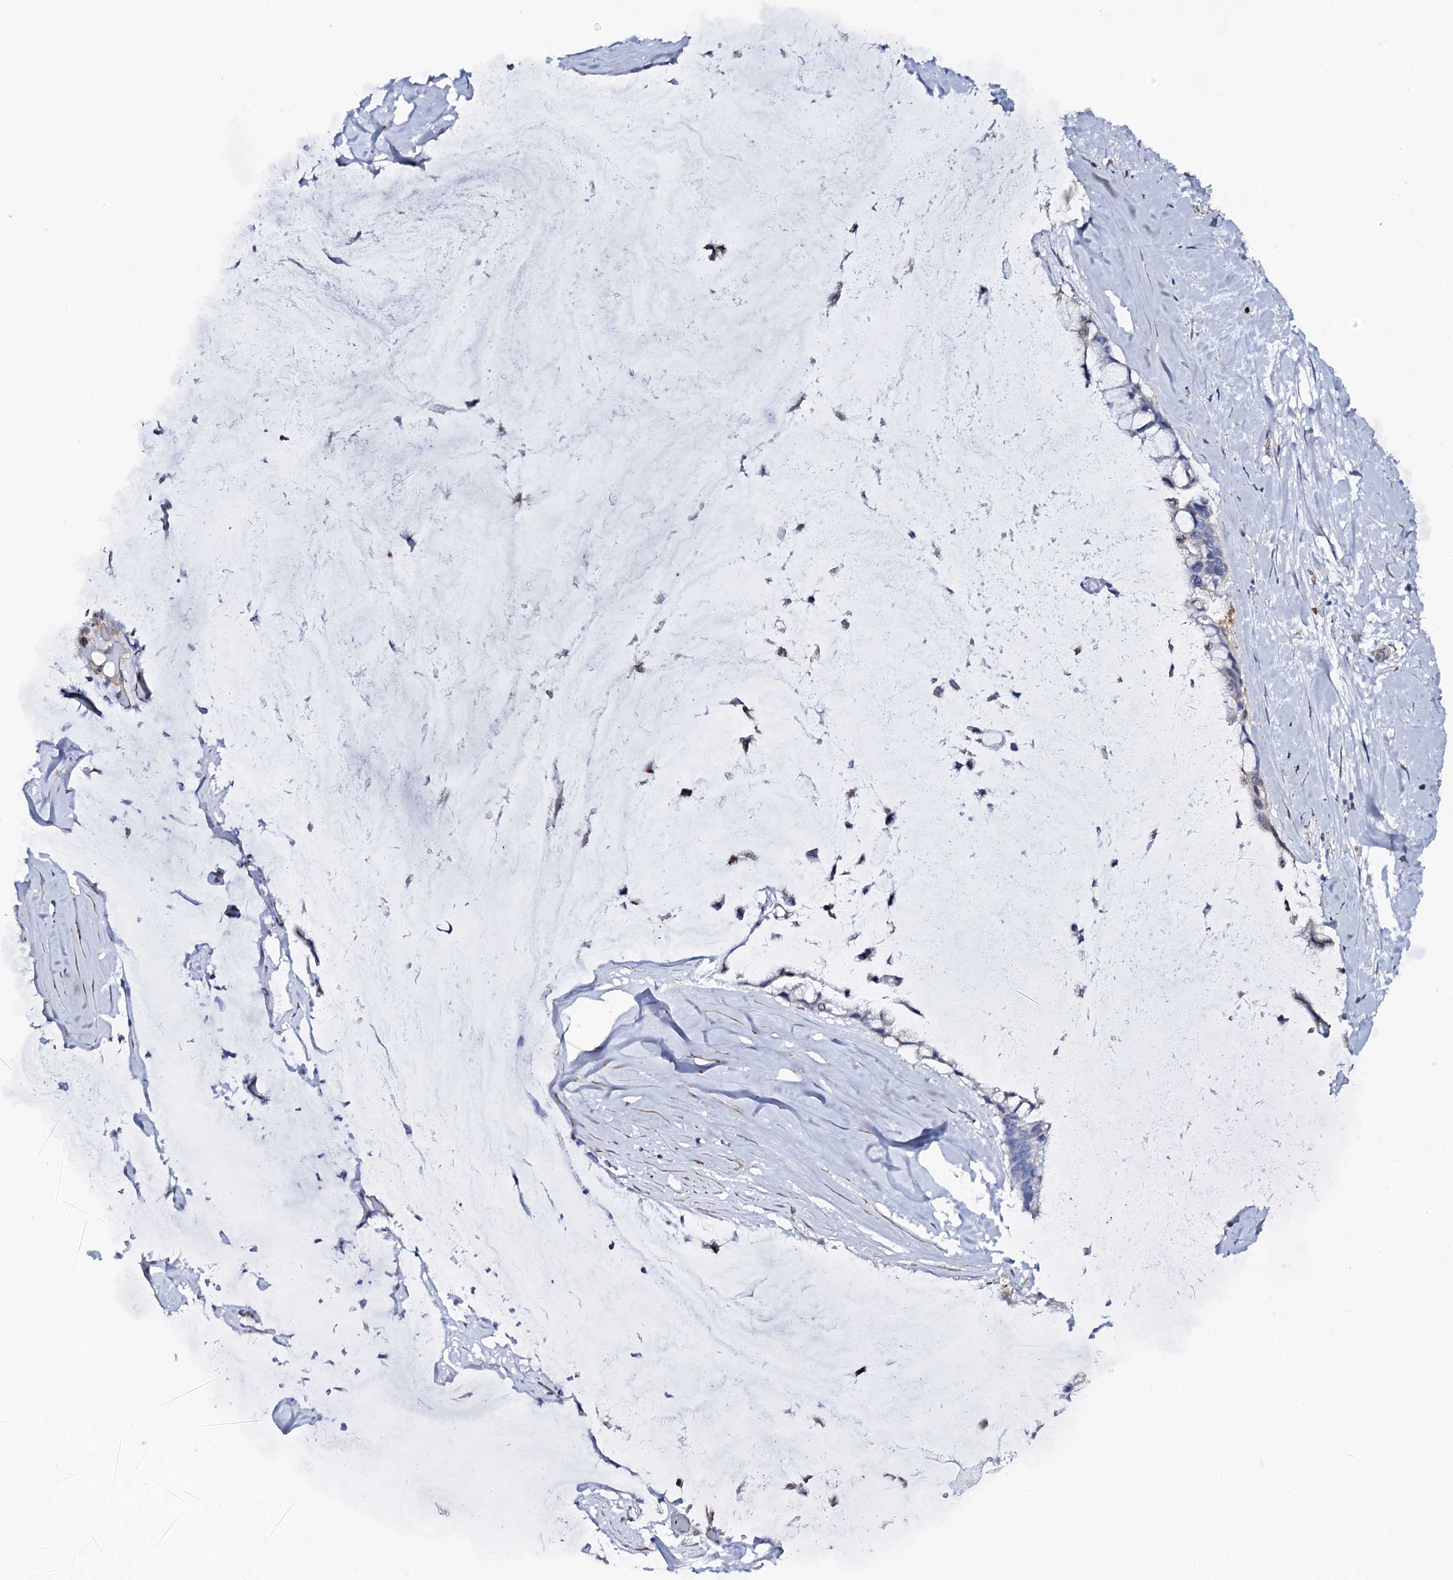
{"staining": {"intensity": "negative", "quantity": "none", "location": "none"}, "tissue": "ovarian cancer", "cell_type": "Tumor cells", "image_type": "cancer", "snomed": [{"axis": "morphology", "description": "Cystadenocarcinoma, mucinous, NOS"}, {"axis": "topography", "description": "Ovary"}], "caption": "This is a image of IHC staining of ovarian mucinous cystadenocarcinoma, which shows no positivity in tumor cells.", "gene": "TTC23", "patient": {"sex": "female", "age": 39}}